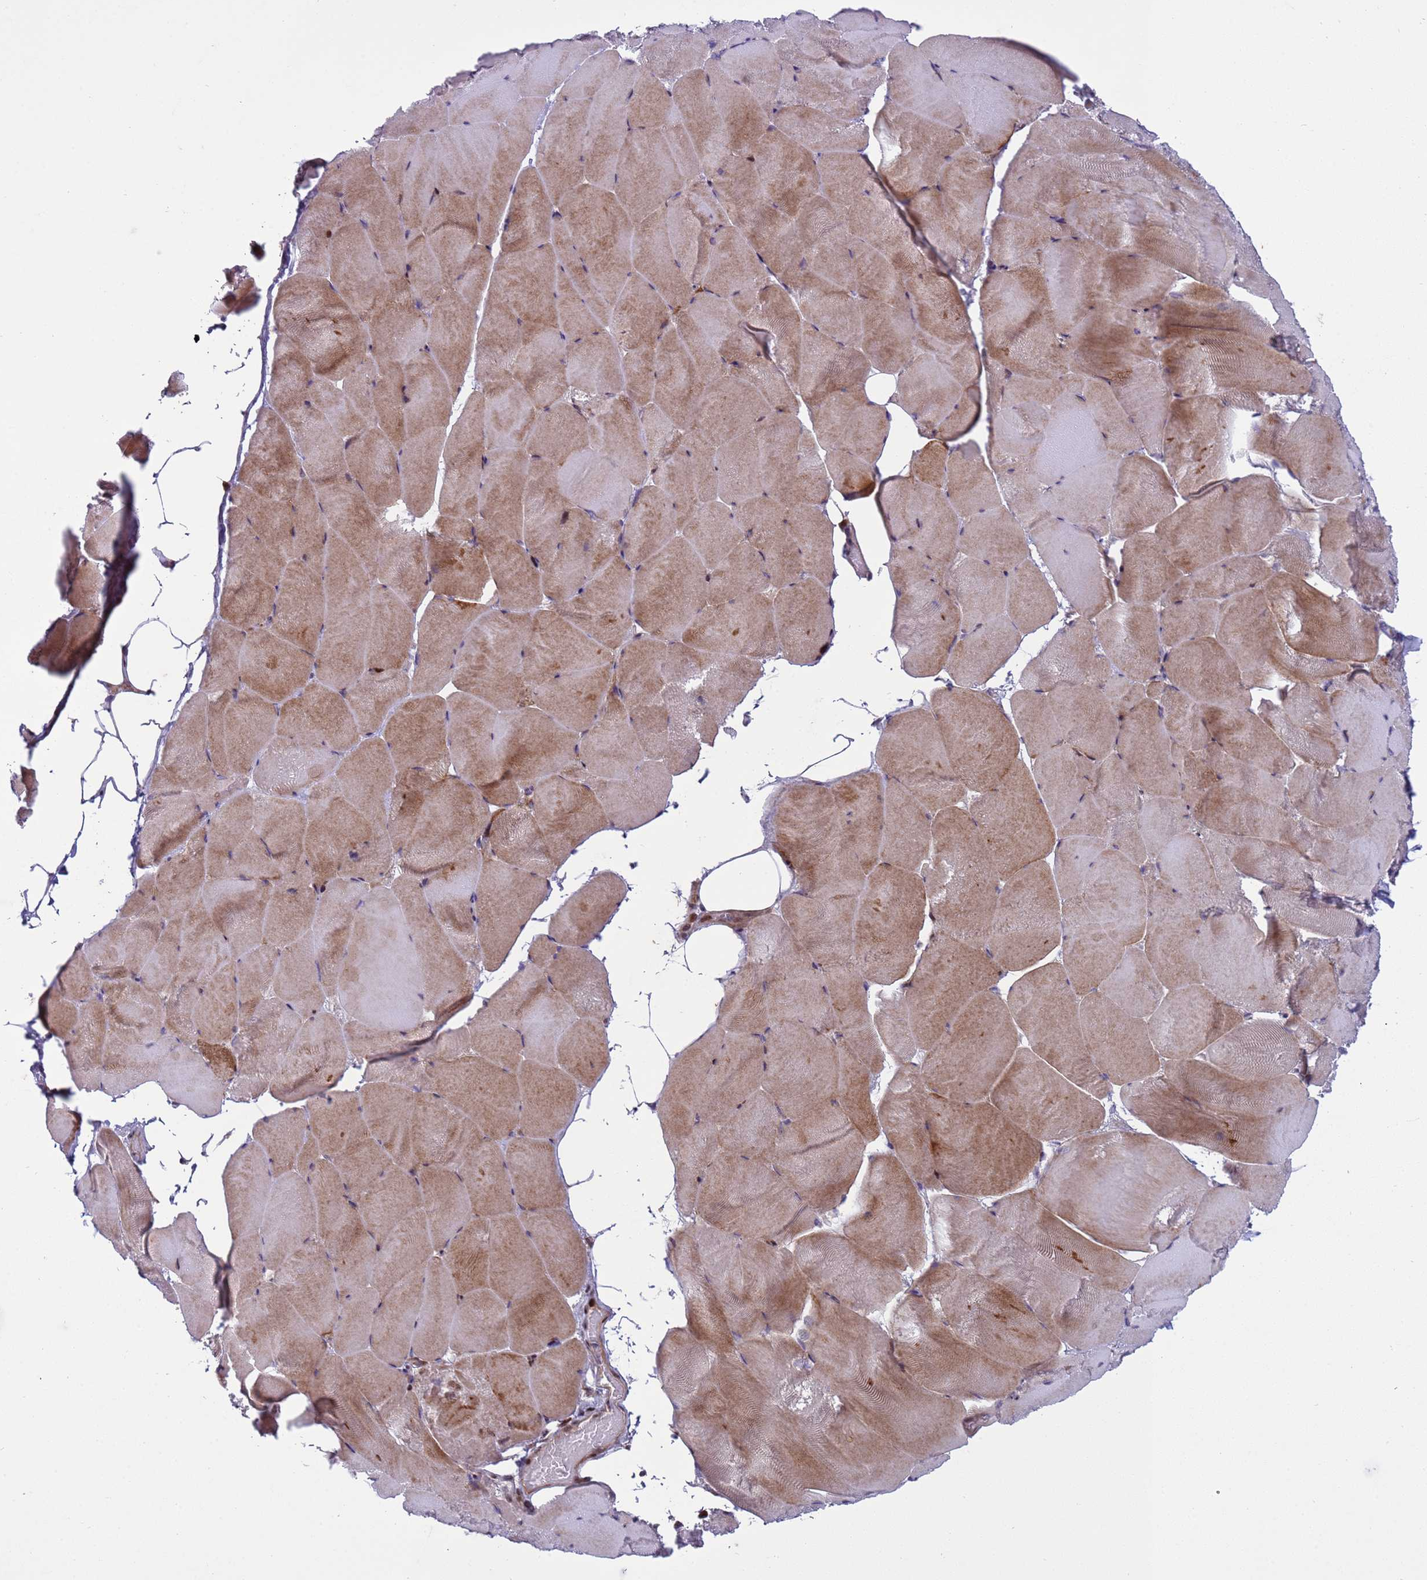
{"staining": {"intensity": "moderate", "quantity": ">75%", "location": "cytoplasmic/membranous,nuclear"}, "tissue": "skeletal muscle", "cell_type": "Myocytes", "image_type": "normal", "snomed": [{"axis": "morphology", "description": "Normal tissue, NOS"}, {"axis": "topography", "description": "Skeletal muscle"}], "caption": "Normal skeletal muscle reveals moderate cytoplasmic/membranous,nuclear expression in about >75% of myocytes, visualized by immunohistochemistry.", "gene": "SHC3", "patient": {"sex": "female", "age": 64}}